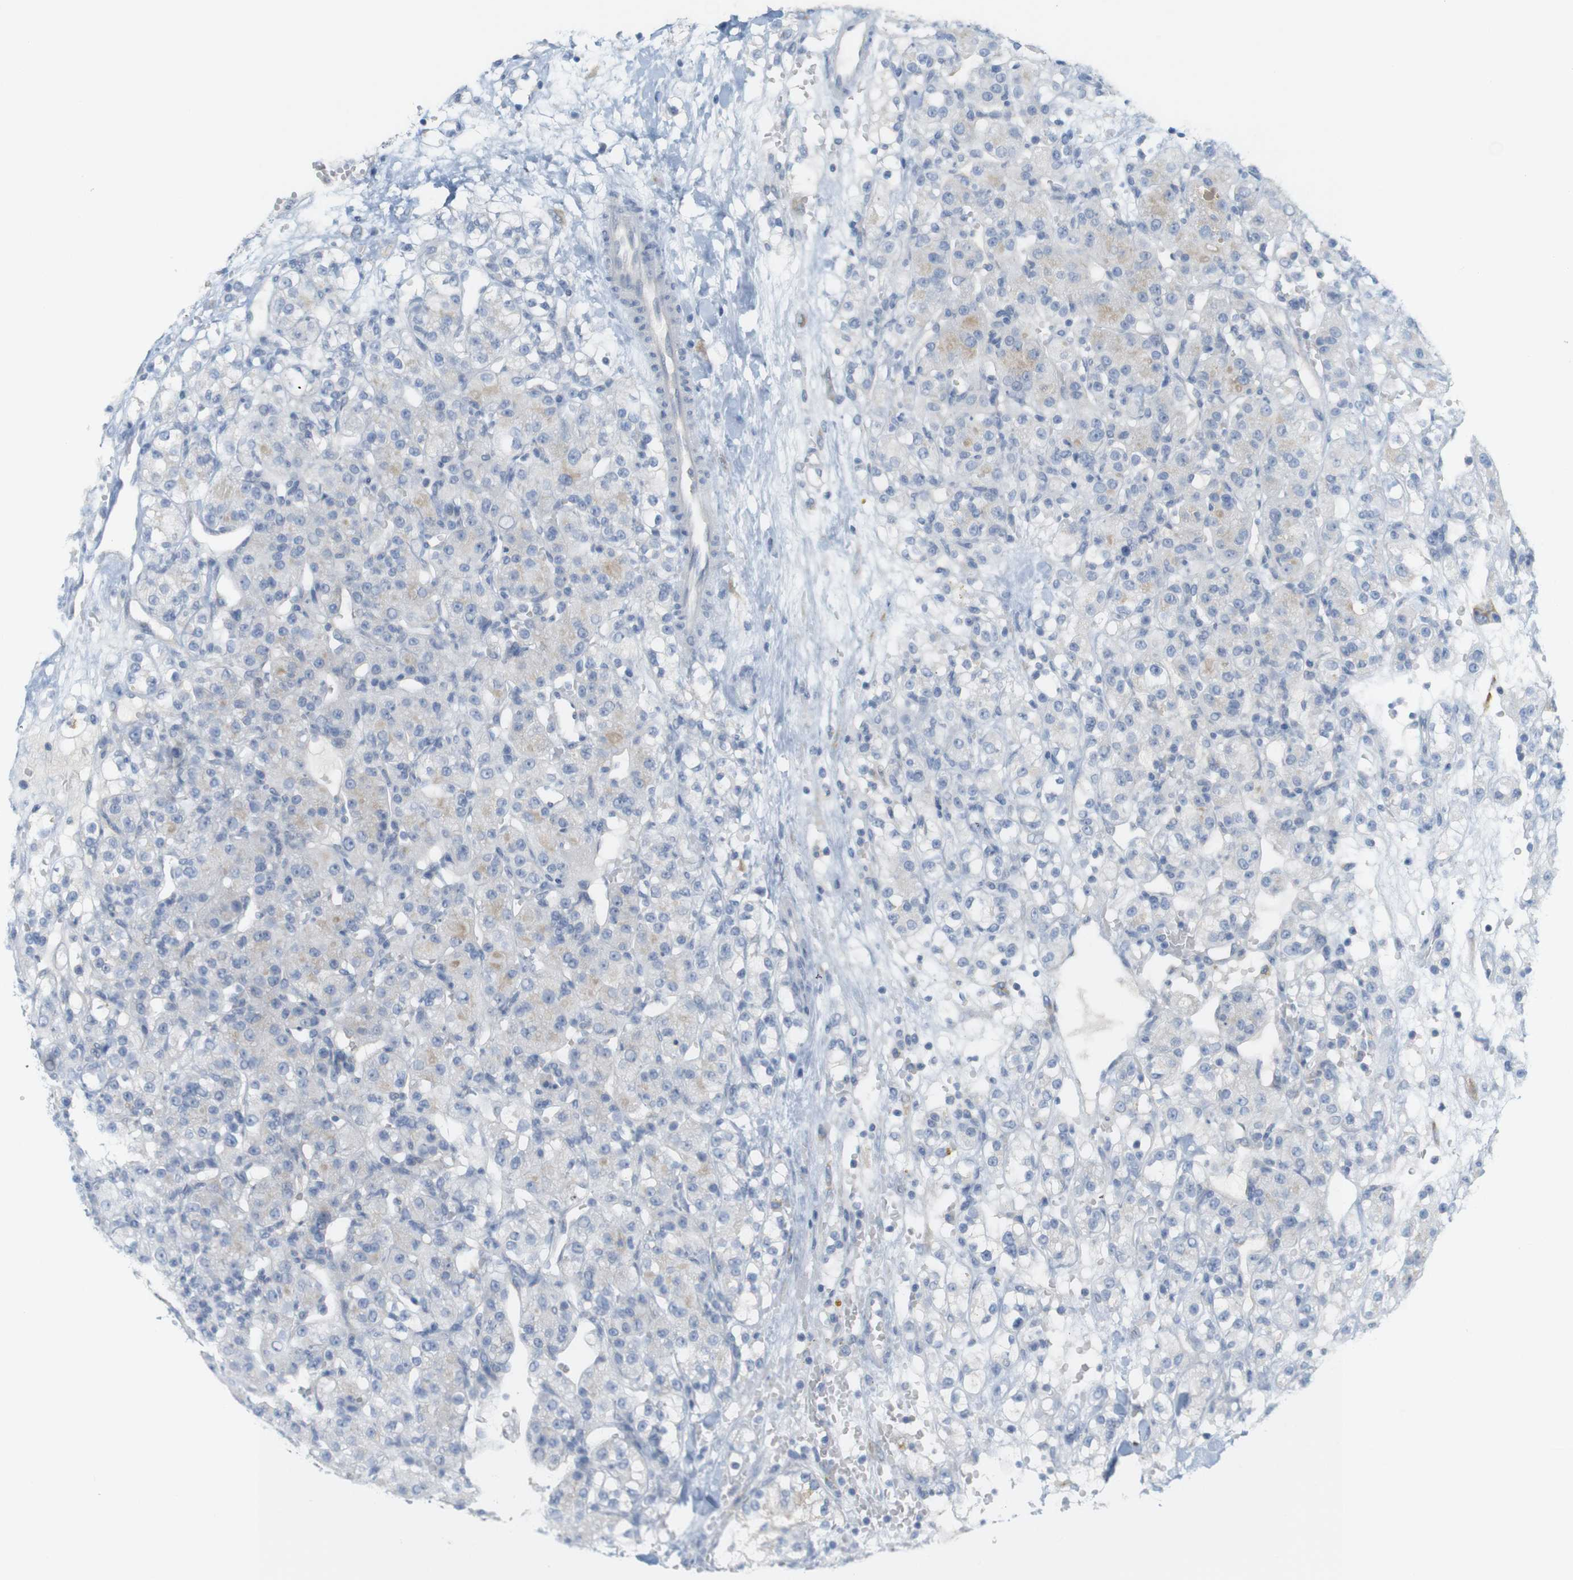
{"staining": {"intensity": "negative", "quantity": "none", "location": "none"}, "tissue": "renal cancer", "cell_type": "Tumor cells", "image_type": "cancer", "snomed": [{"axis": "morphology", "description": "Normal tissue, NOS"}, {"axis": "morphology", "description": "Adenocarcinoma, NOS"}, {"axis": "topography", "description": "Kidney"}], "caption": "This is a histopathology image of immunohistochemistry staining of renal adenocarcinoma, which shows no staining in tumor cells.", "gene": "RGS9", "patient": {"sex": "male", "age": 61}}